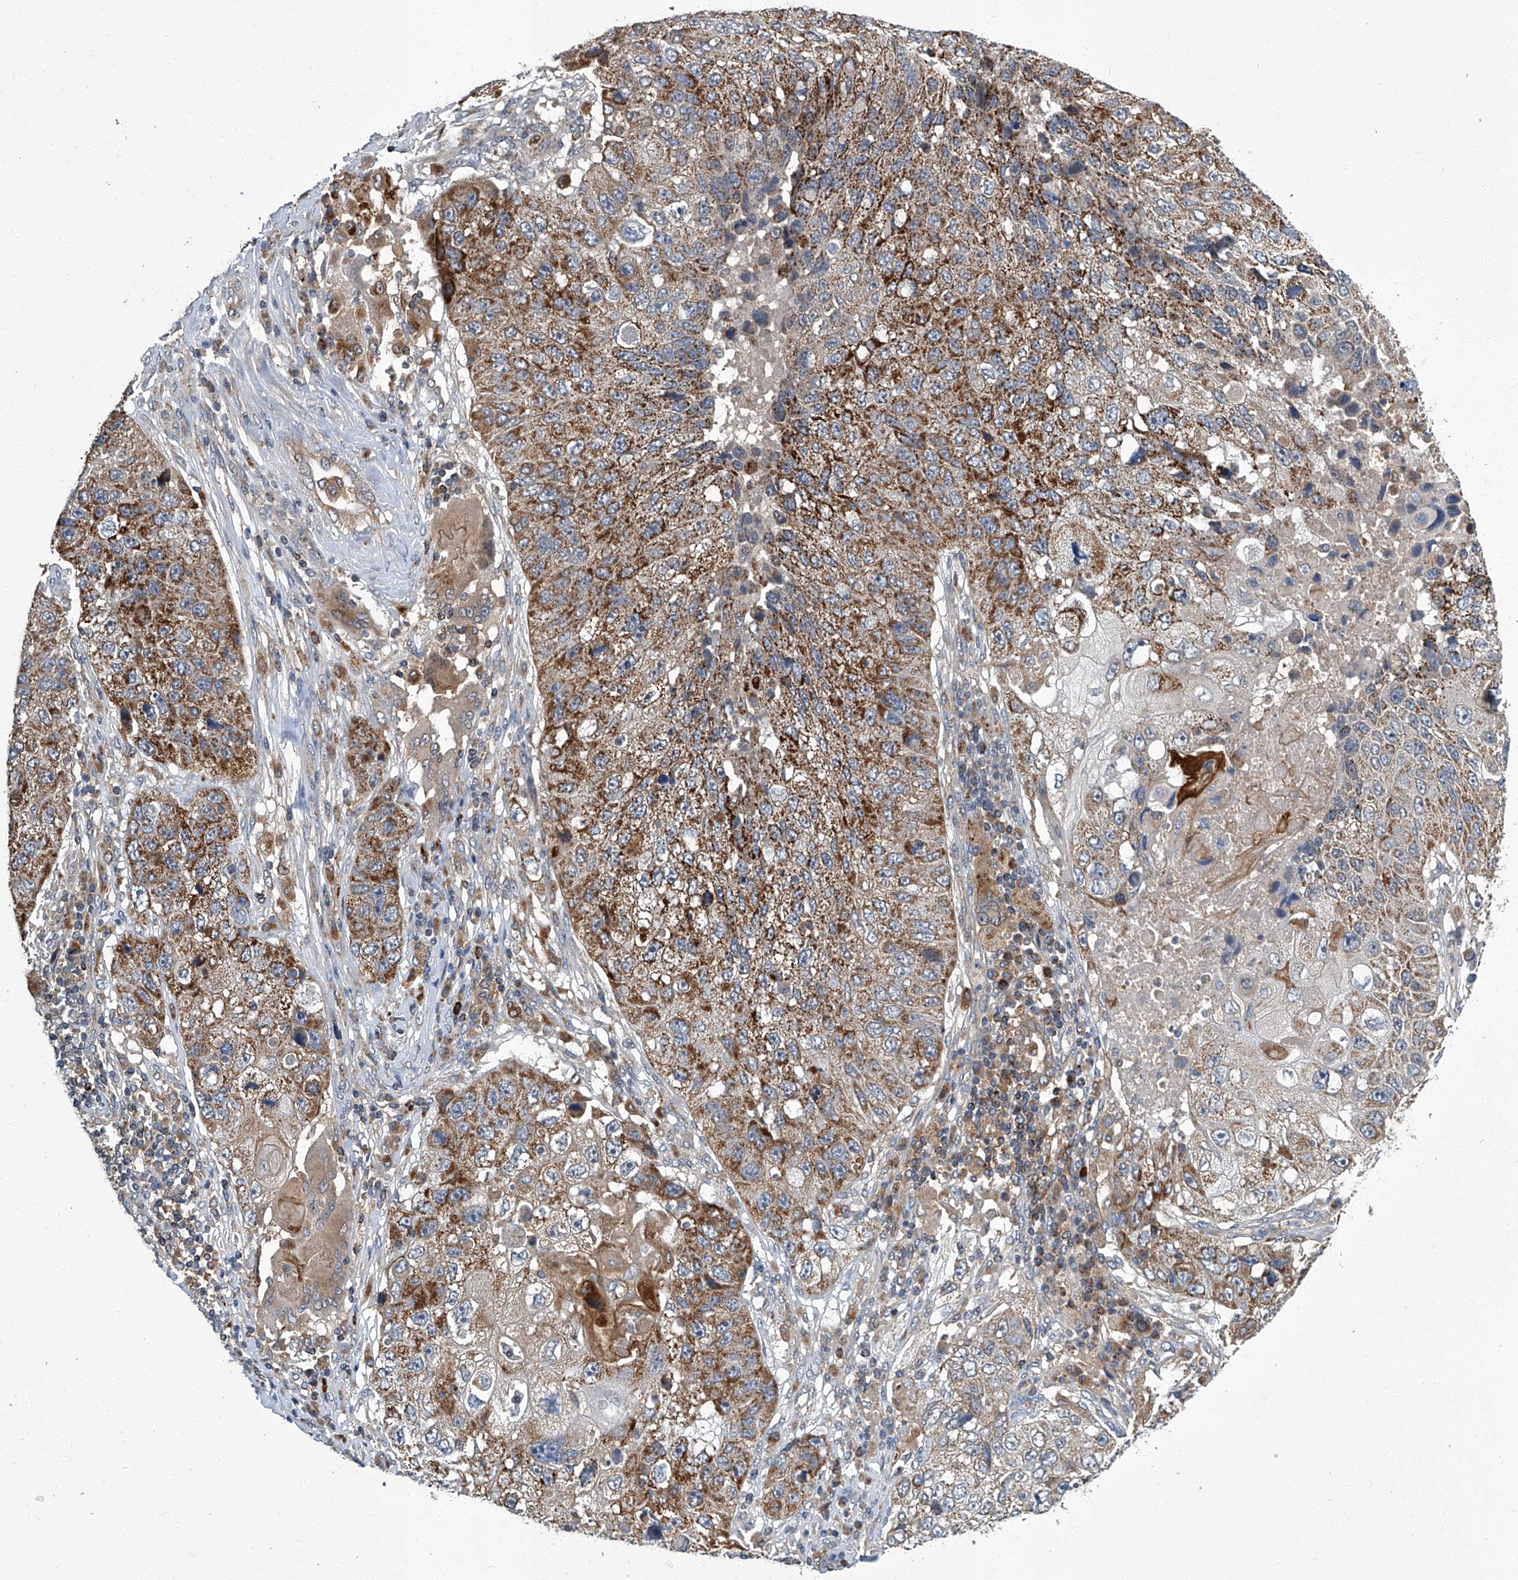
{"staining": {"intensity": "moderate", "quantity": ">75%", "location": "cytoplasmic/membranous"}, "tissue": "lung cancer", "cell_type": "Tumor cells", "image_type": "cancer", "snomed": [{"axis": "morphology", "description": "Squamous cell carcinoma, NOS"}, {"axis": "topography", "description": "Lung"}], "caption": "Lung cancer stained with a brown dye demonstrates moderate cytoplasmic/membranous positive expression in approximately >75% of tumor cells.", "gene": "TNFRSF13B", "patient": {"sex": "male", "age": 61}}